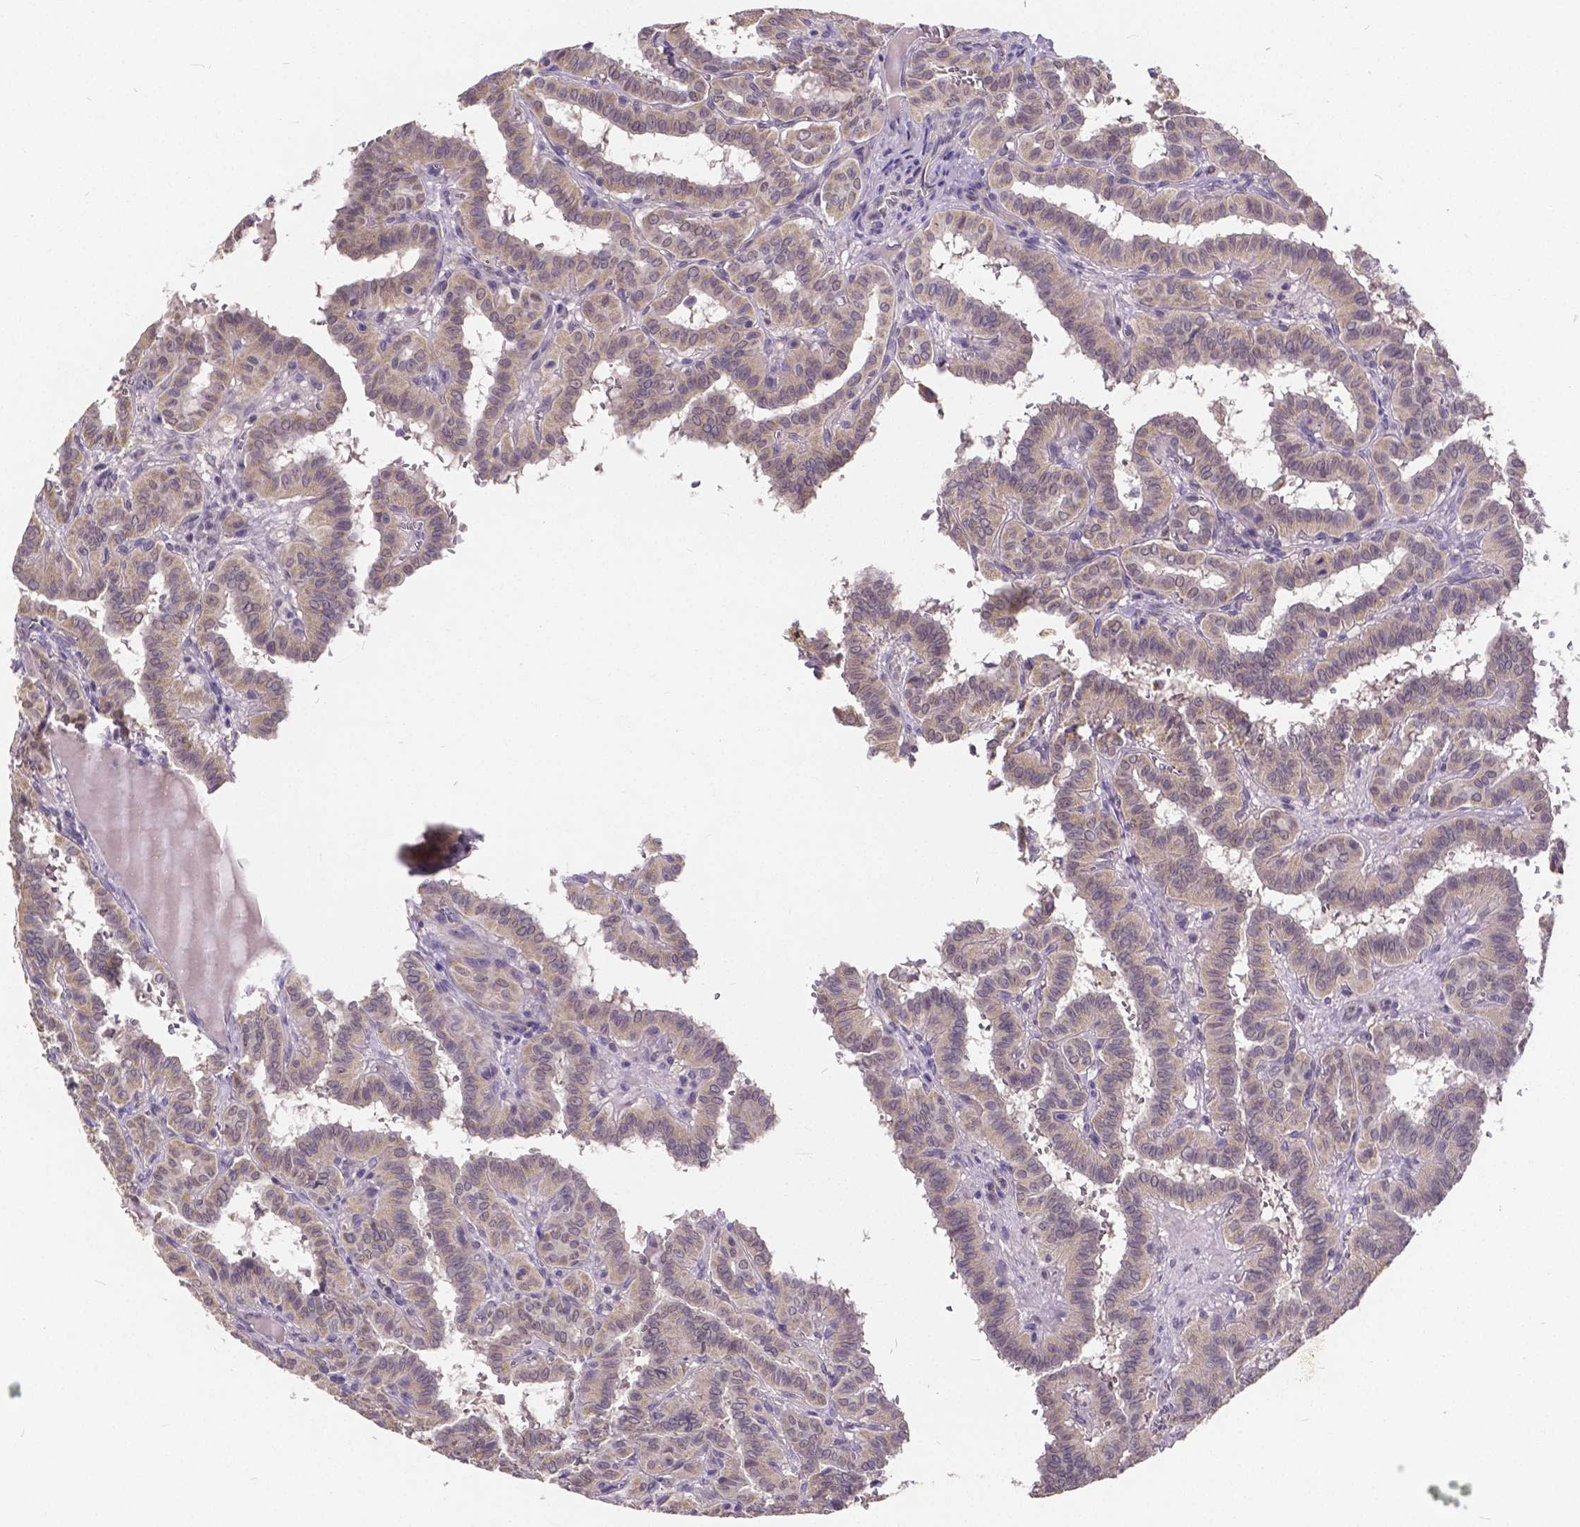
{"staining": {"intensity": "weak", "quantity": "25%-75%", "location": "cytoplasmic/membranous"}, "tissue": "thyroid cancer", "cell_type": "Tumor cells", "image_type": "cancer", "snomed": [{"axis": "morphology", "description": "Papillary adenocarcinoma, NOS"}, {"axis": "topography", "description": "Thyroid gland"}], "caption": "This micrograph displays IHC staining of human papillary adenocarcinoma (thyroid), with low weak cytoplasmic/membranous positivity in about 25%-75% of tumor cells.", "gene": "CTNNA2", "patient": {"sex": "female", "age": 21}}